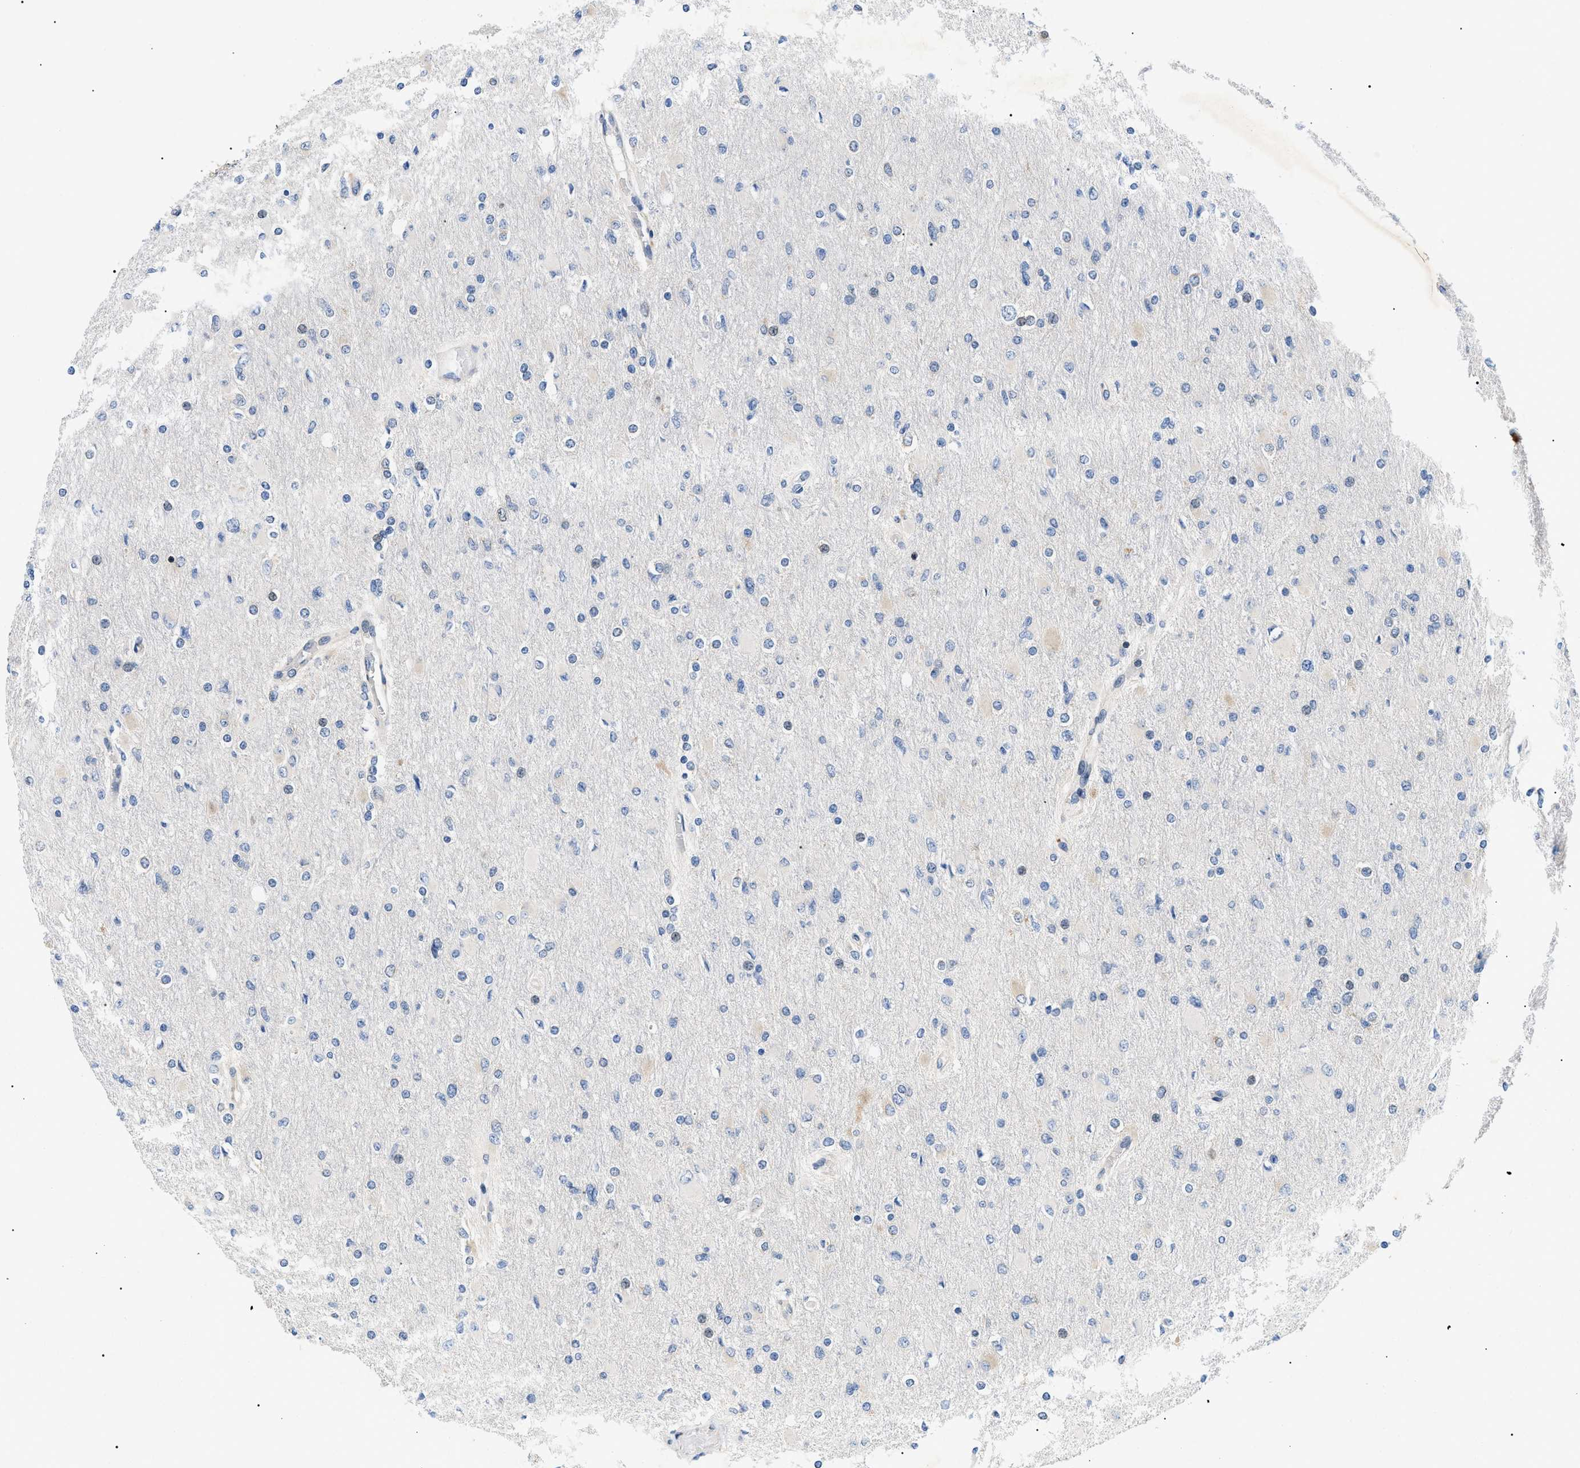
{"staining": {"intensity": "negative", "quantity": "none", "location": "none"}, "tissue": "glioma", "cell_type": "Tumor cells", "image_type": "cancer", "snomed": [{"axis": "morphology", "description": "Glioma, malignant, High grade"}, {"axis": "topography", "description": "Cerebral cortex"}], "caption": "Immunohistochemistry (IHC) image of neoplastic tissue: human malignant glioma (high-grade) stained with DAB exhibits no significant protein expression in tumor cells.", "gene": "DERL1", "patient": {"sex": "female", "age": 36}}